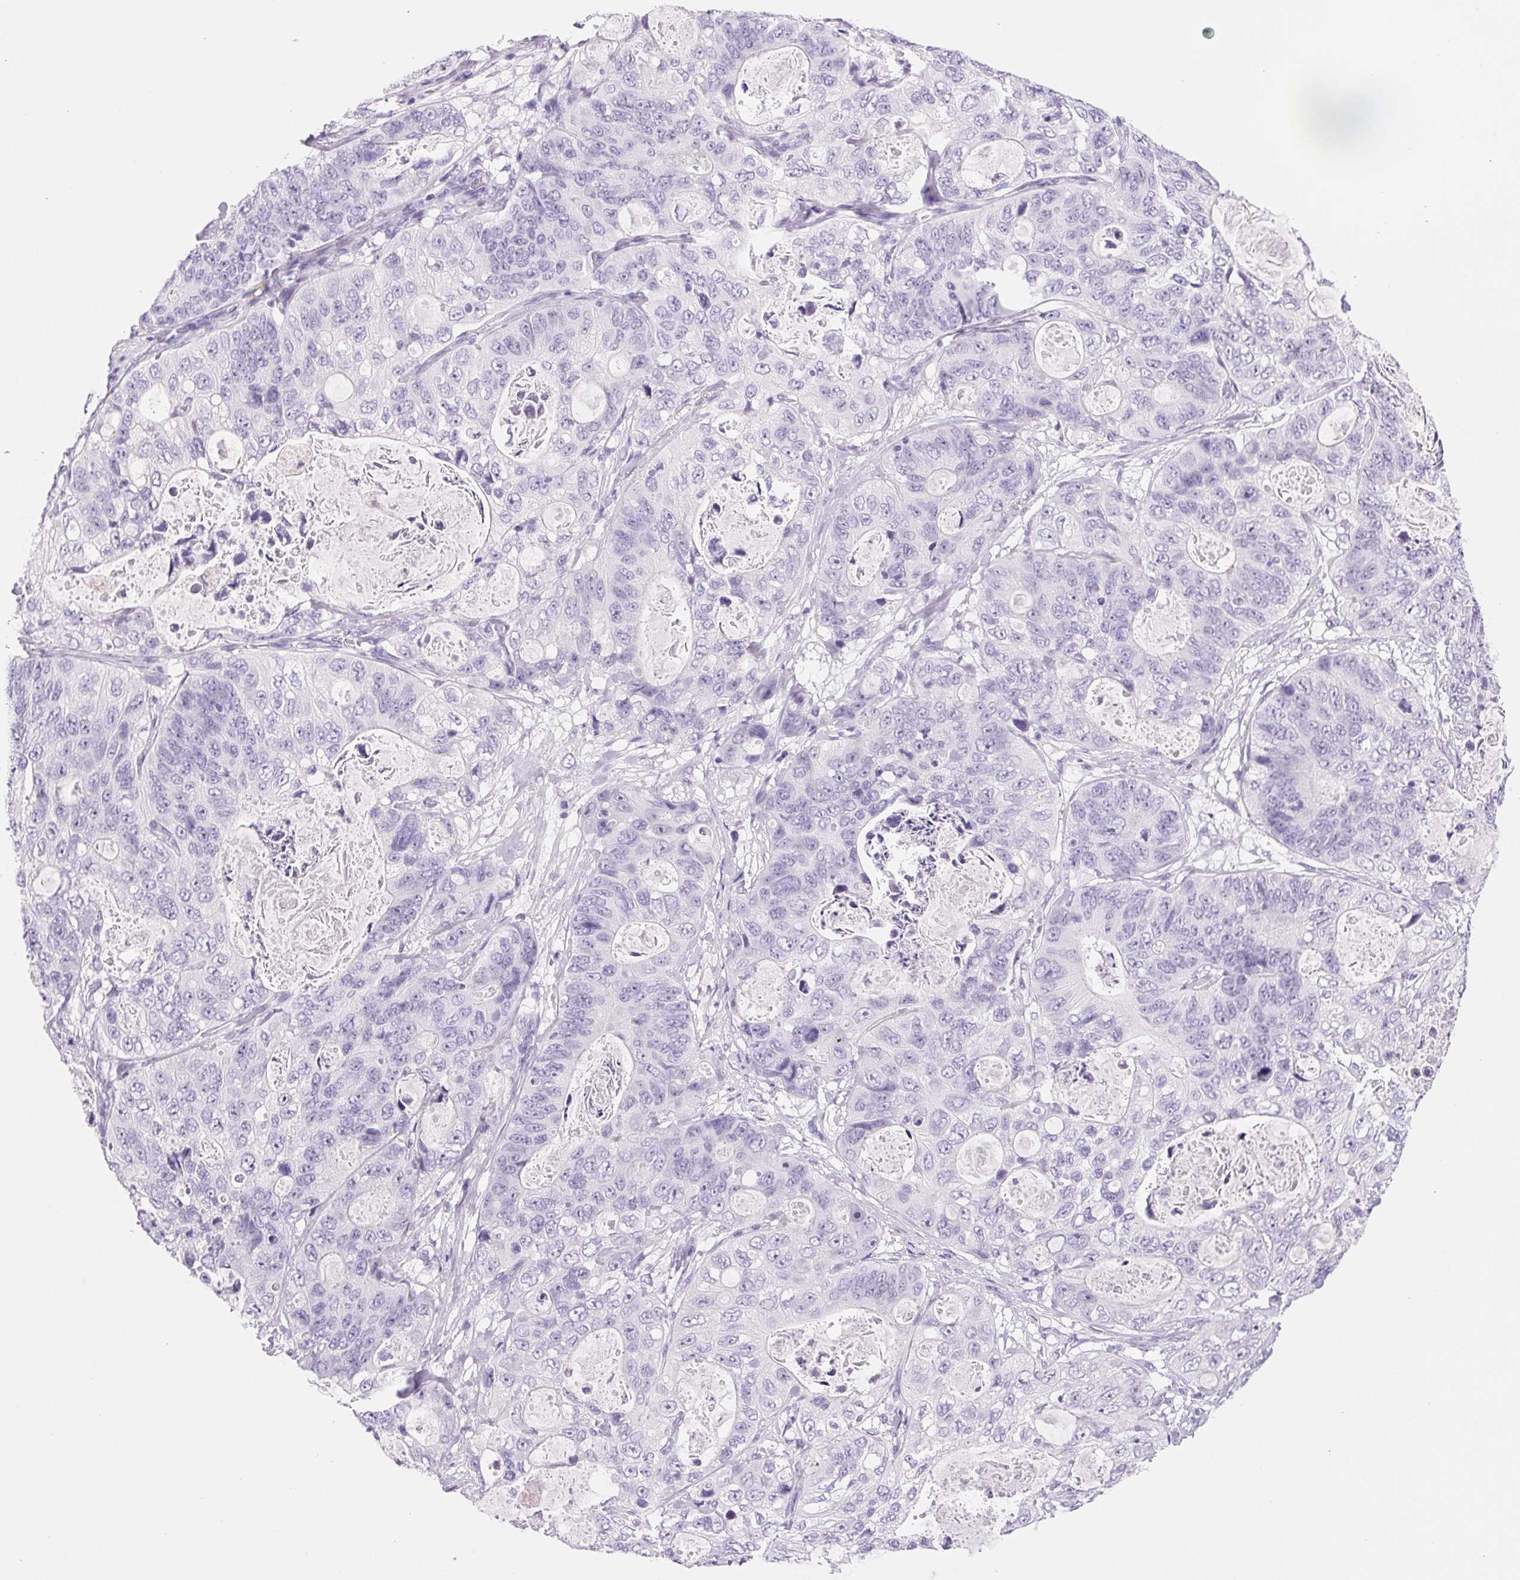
{"staining": {"intensity": "negative", "quantity": "none", "location": "none"}, "tissue": "stomach cancer", "cell_type": "Tumor cells", "image_type": "cancer", "snomed": [{"axis": "morphology", "description": "Normal tissue, NOS"}, {"axis": "morphology", "description": "Adenocarcinoma, NOS"}, {"axis": "topography", "description": "Stomach"}], "caption": "Tumor cells show no significant positivity in stomach cancer (adenocarcinoma).", "gene": "ASGR2", "patient": {"sex": "female", "age": 89}}